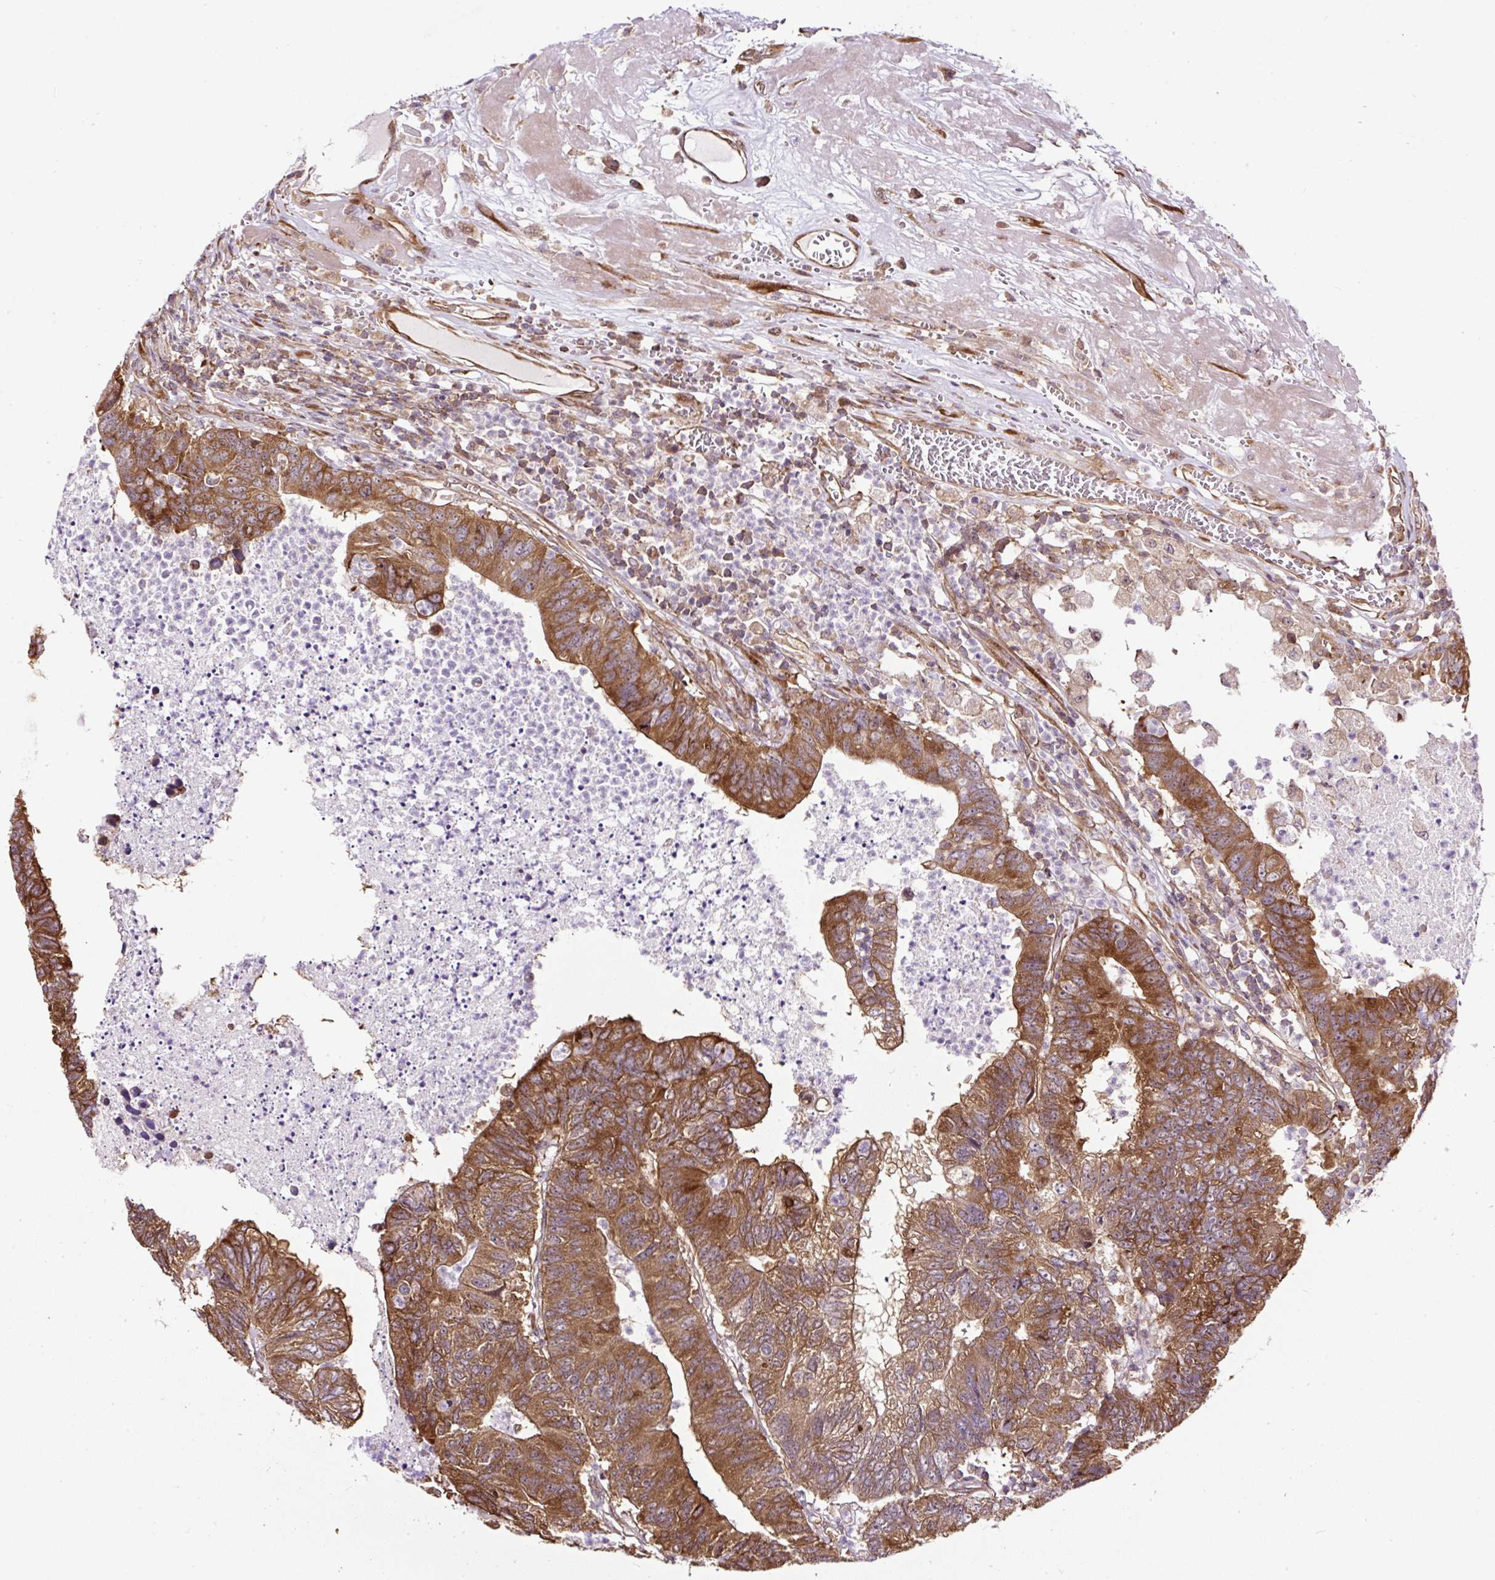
{"staining": {"intensity": "moderate", "quantity": ">75%", "location": "cytoplasmic/membranous"}, "tissue": "colorectal cancer", "cell_type": "Tumor cells", "image_type": "cancer", "snomed": [{"axis": "morphology", "description": "Adenocarcinoma, NOS"}, {"axis": "topography", "description": "Colon"}], "caption": "Immunohistochemical staining of human colorectal cancer (adenocarcinoma) reveals moderate cytoplasmic/membranous protein positivity in approximately >75% of tumor cells.", "gene": "KDM4E", "patient": {"sex": "female", "age": 48}}